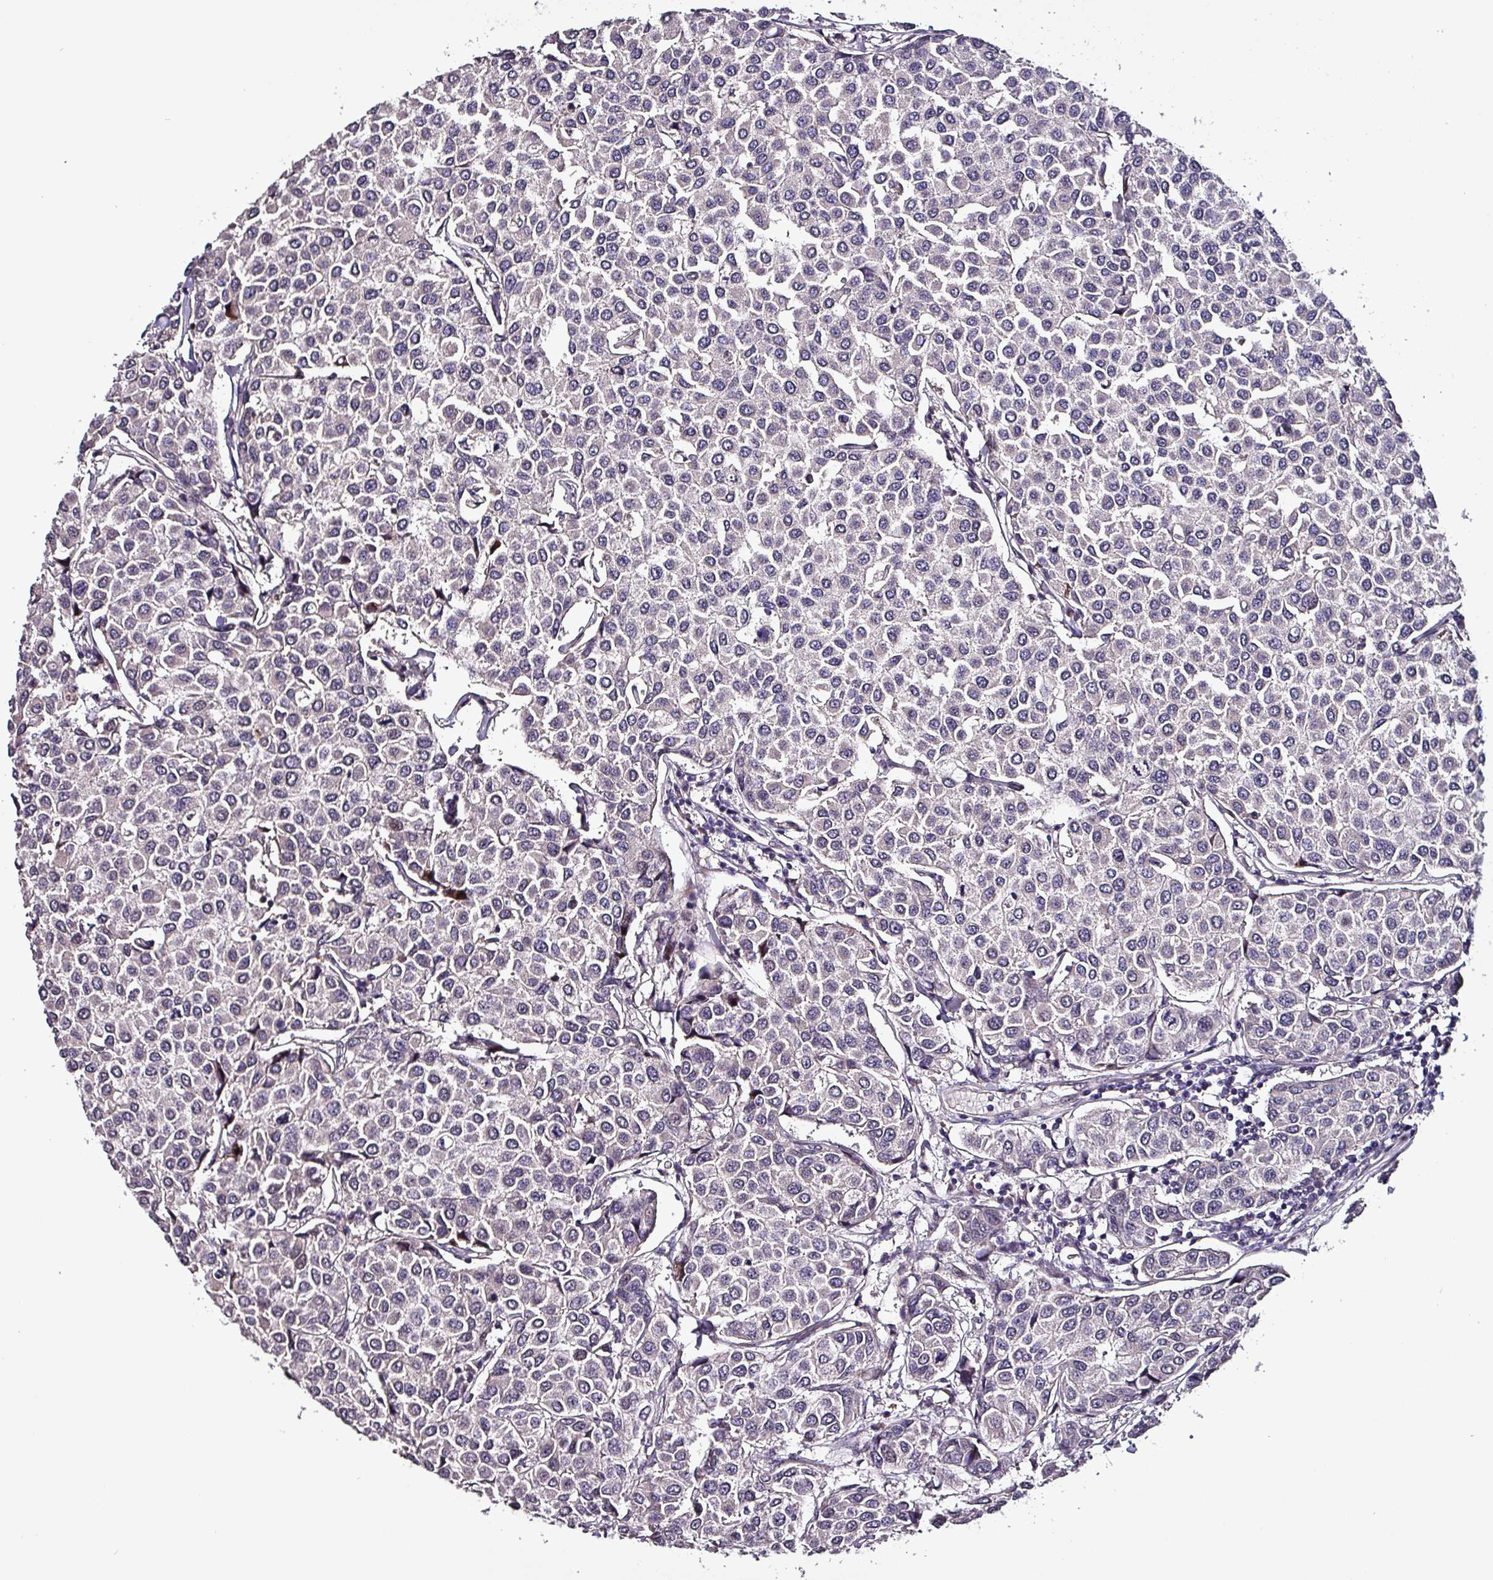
{"staining": {"intensity": "negative", "quantity": "none", "location": "none"}, "tissue": "breast cancer", "cell_type": "Tumor cells", "image_type": "cancer", "snomed": [{"axis": "morphology", "description": "Duct carcinoma"}, {"axis": "topography", "description": "Breast"}], "caption": "Tumor cells are negative for brown protein staining in breast infiltrating ductal carcinoma.", "gene": "GRAPL", "patient": {"sex": "female", "age": 55}}